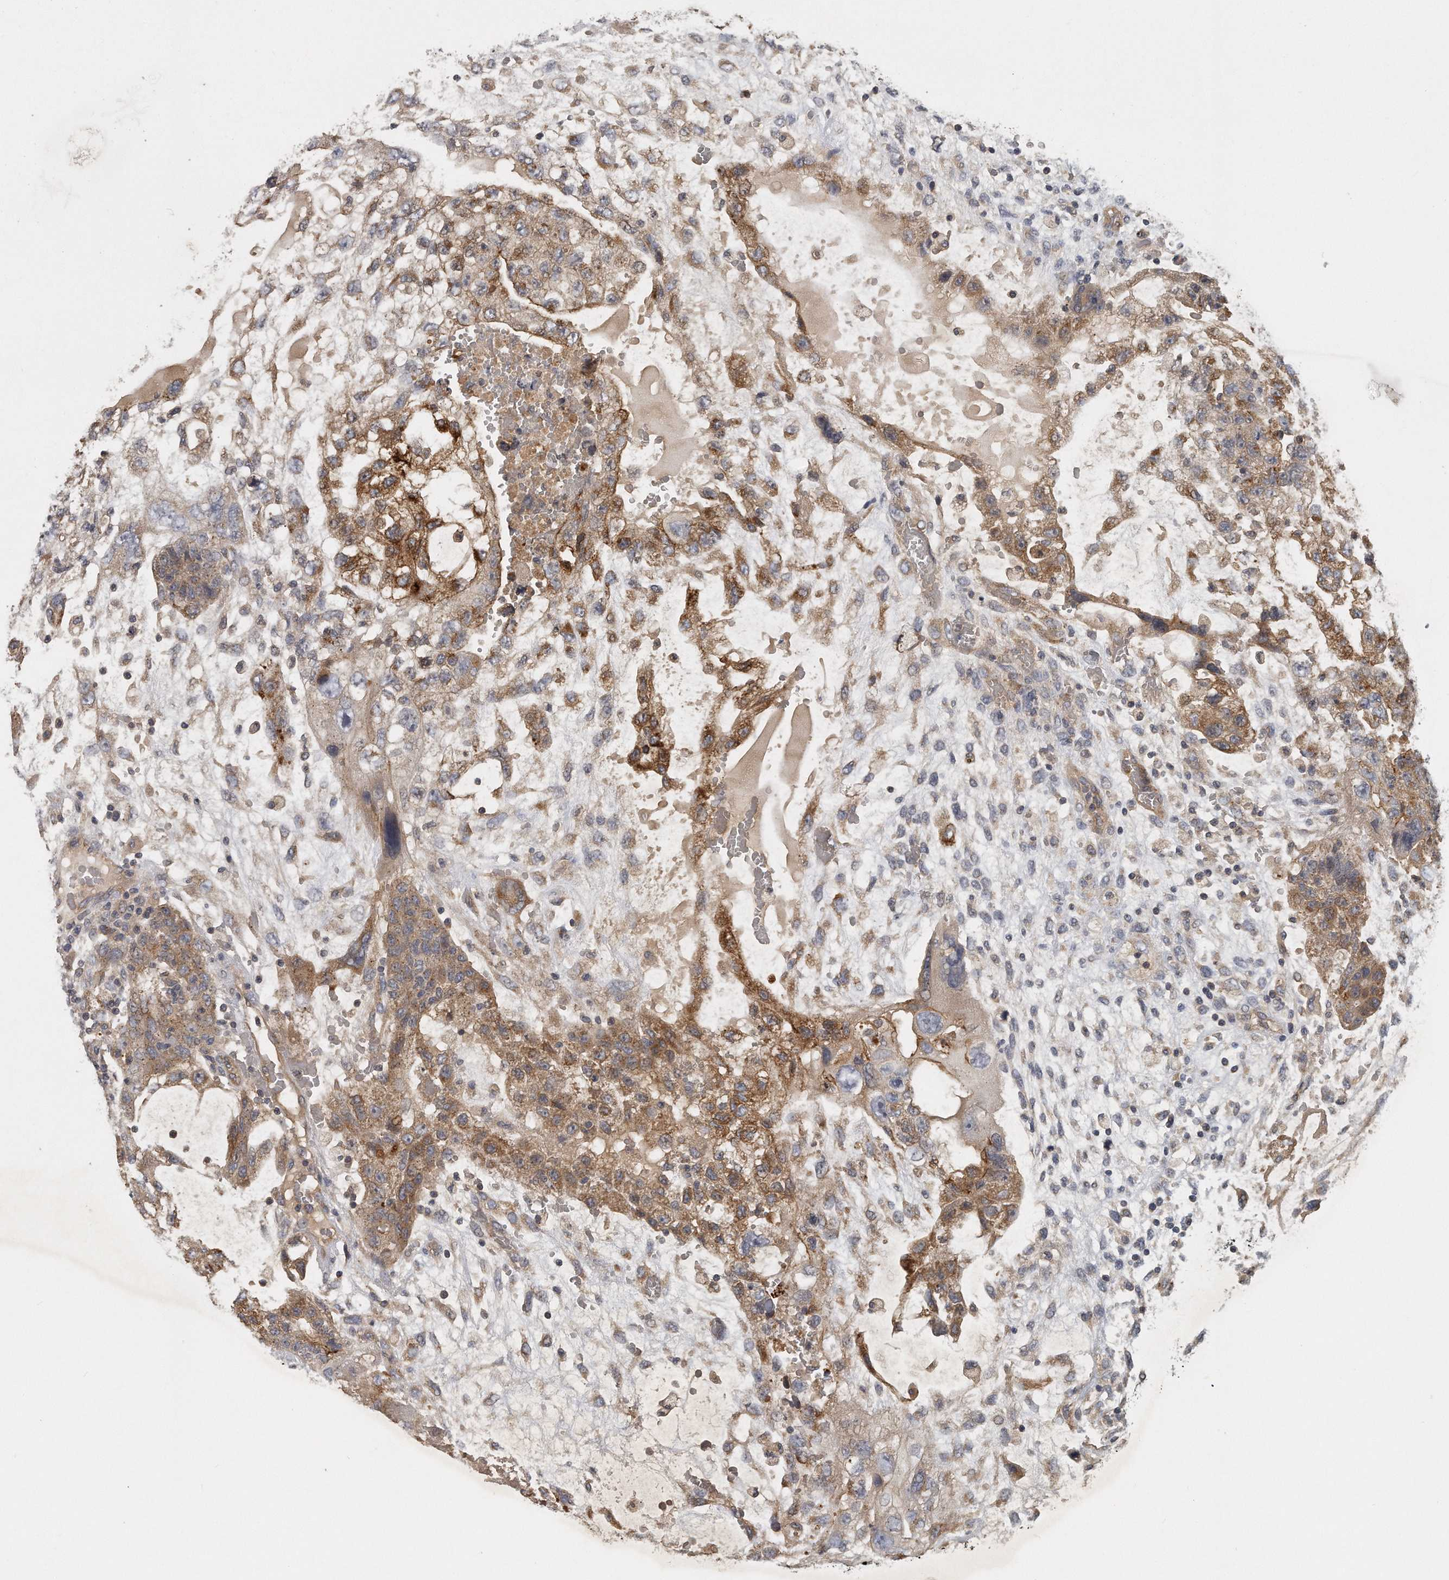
{"staining": {"intensity": "weak", "quantity": "25%-75%", "location": "cytoplasmic/membranous"}, "tissue": "testis cancer", "cell_type": "Tumor cells", "image_type": "cancer", "snomed": [{"axis": "morphology", "description": "Carcinoma, Embryonal, NOS"}, {"axis": "topography", "description": "Testis"}], "caption": "Immunohistochemical staining of human testis cancer displays low levels of weak cytoplasmic/membranous staining in about 25%-75% of tumor cells.", "gene": "TRAPPC14", "patient": {"sex": "male", "age": 36}}